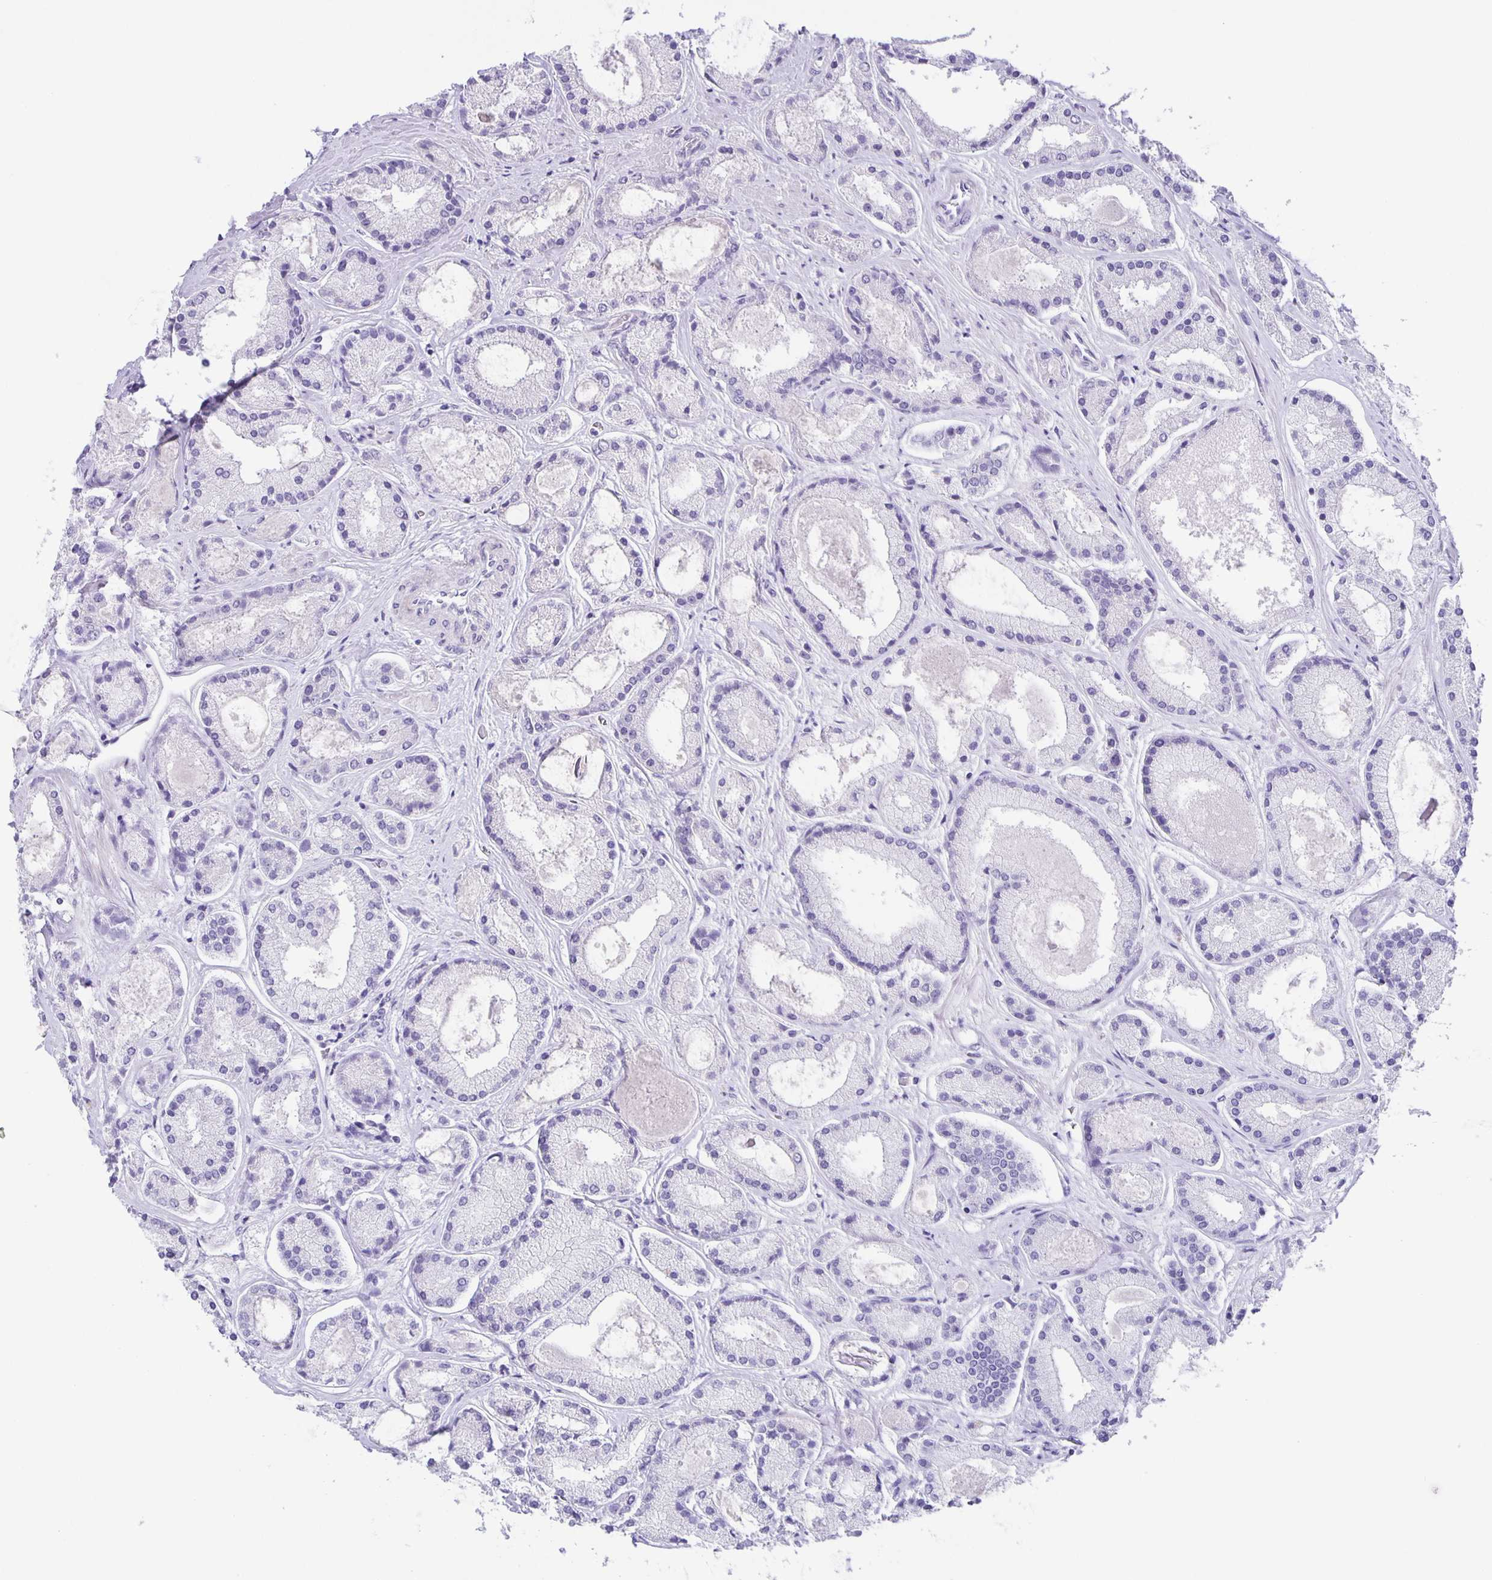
{"staining": {"intensity": "negative", "quantity": "none", "location": "none"}, "tissue": "prostate cancer", "cell_type": "Tumor cells", "image_type": "cancer", "snomed": [{"axis": "morphology", "description": "Adenocarcinoma, High grade"}, {"axis": "topography", "description": "Prostate"}], "caption": "High magnification brightfield microscopy of high-grade adenocarcinoma (prostate) stained with DAB (brown) and counterstained with hematoxylin (blue): tumor cells show no significant positivity.", "gene": "PHRF1", "patient": {"sex": "male", "age": 67}}